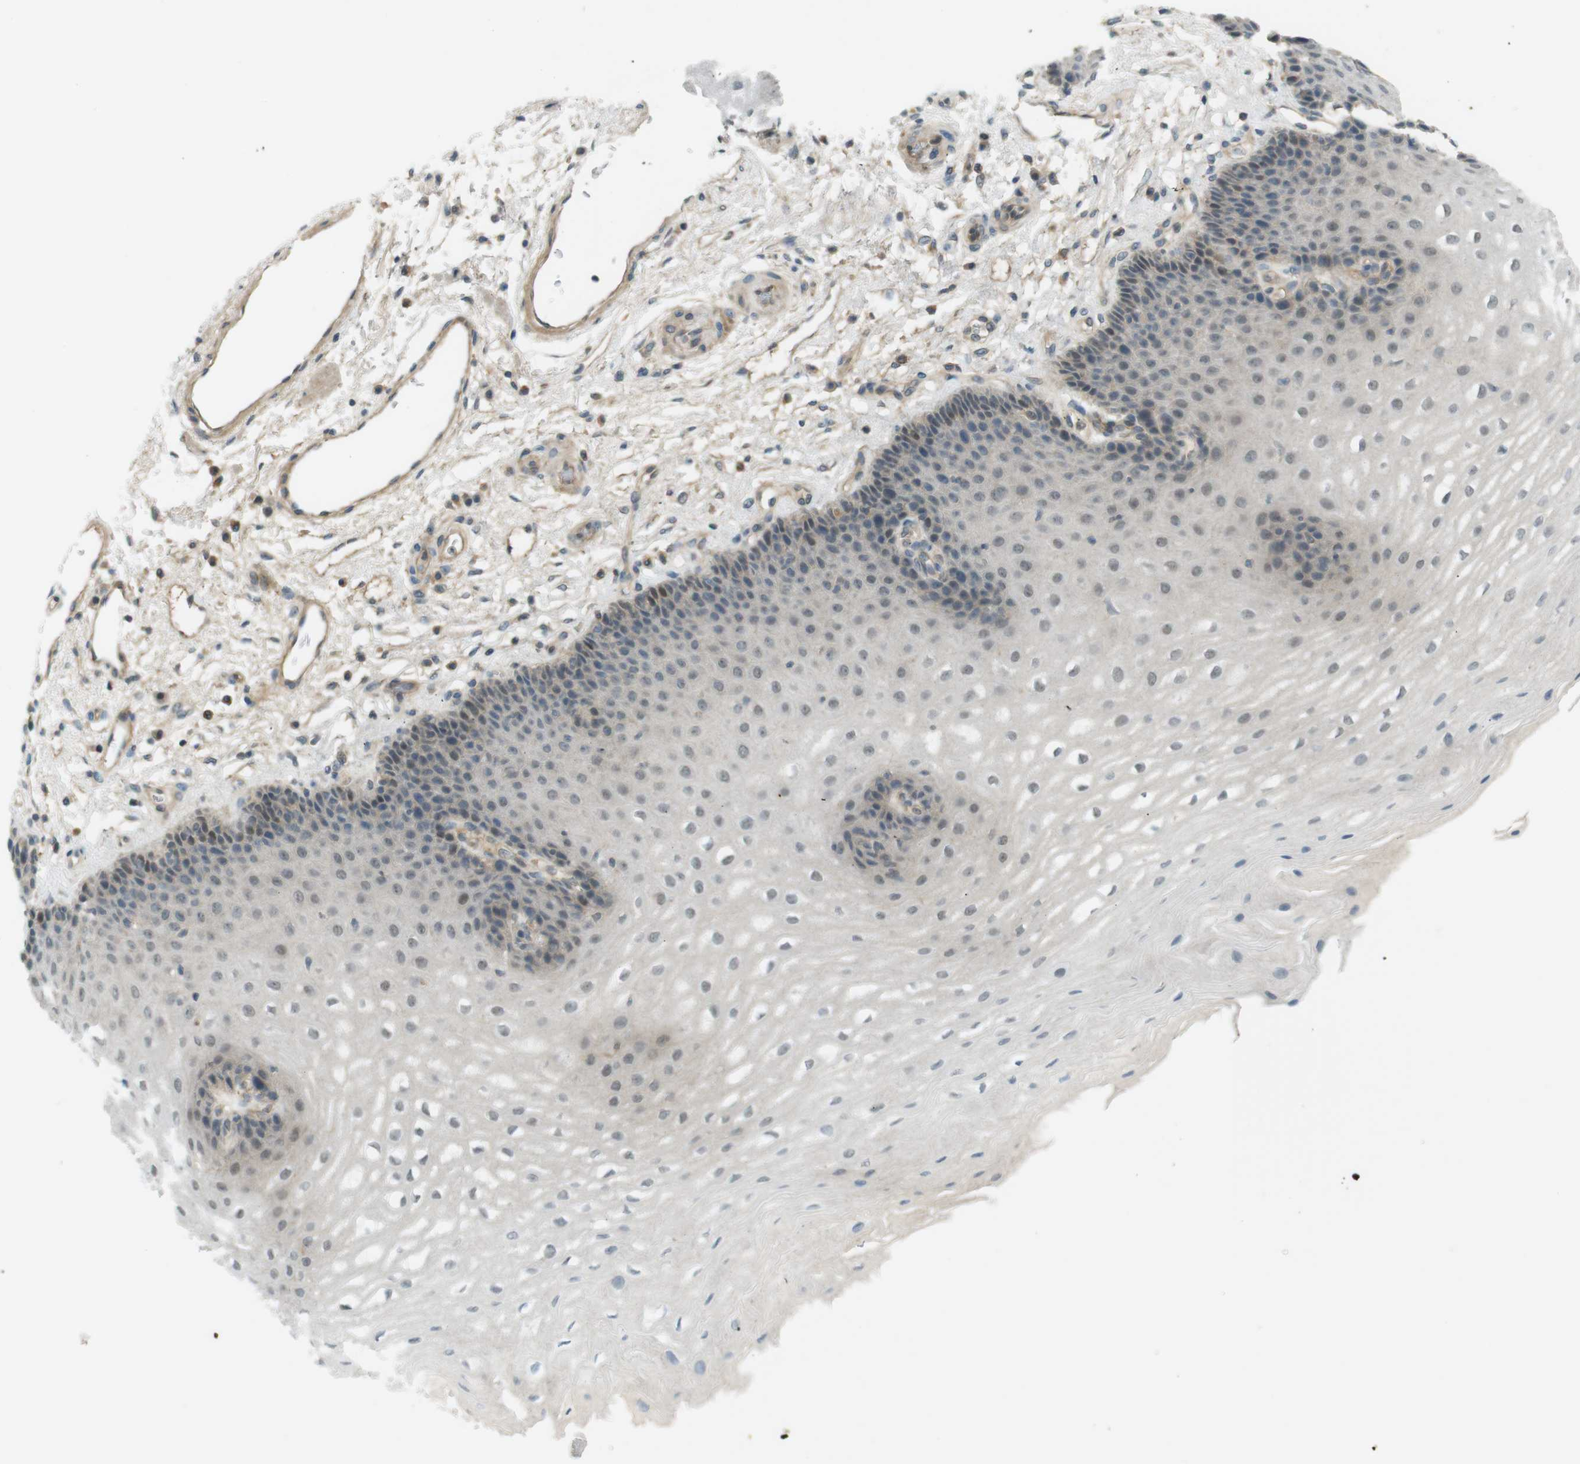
{"staining": {"intensity": "weak", "quantity": "<25%", "location": "nuclear"}, "tissue": "esophagus", "cell_type": "Squamous epithelial cells", "image_type": "normal", "snomed": [{"axis": "morphology", "description": "Normal tissue, NOS"}, {"axis": "topography", "description": "Esophagus"}], "caption": "Image shows no protein positivity in squamous epithelial cells of benign esophagus.", "gene": "ZDHHC20", "patient": {"sex": "male", "age": 54}}